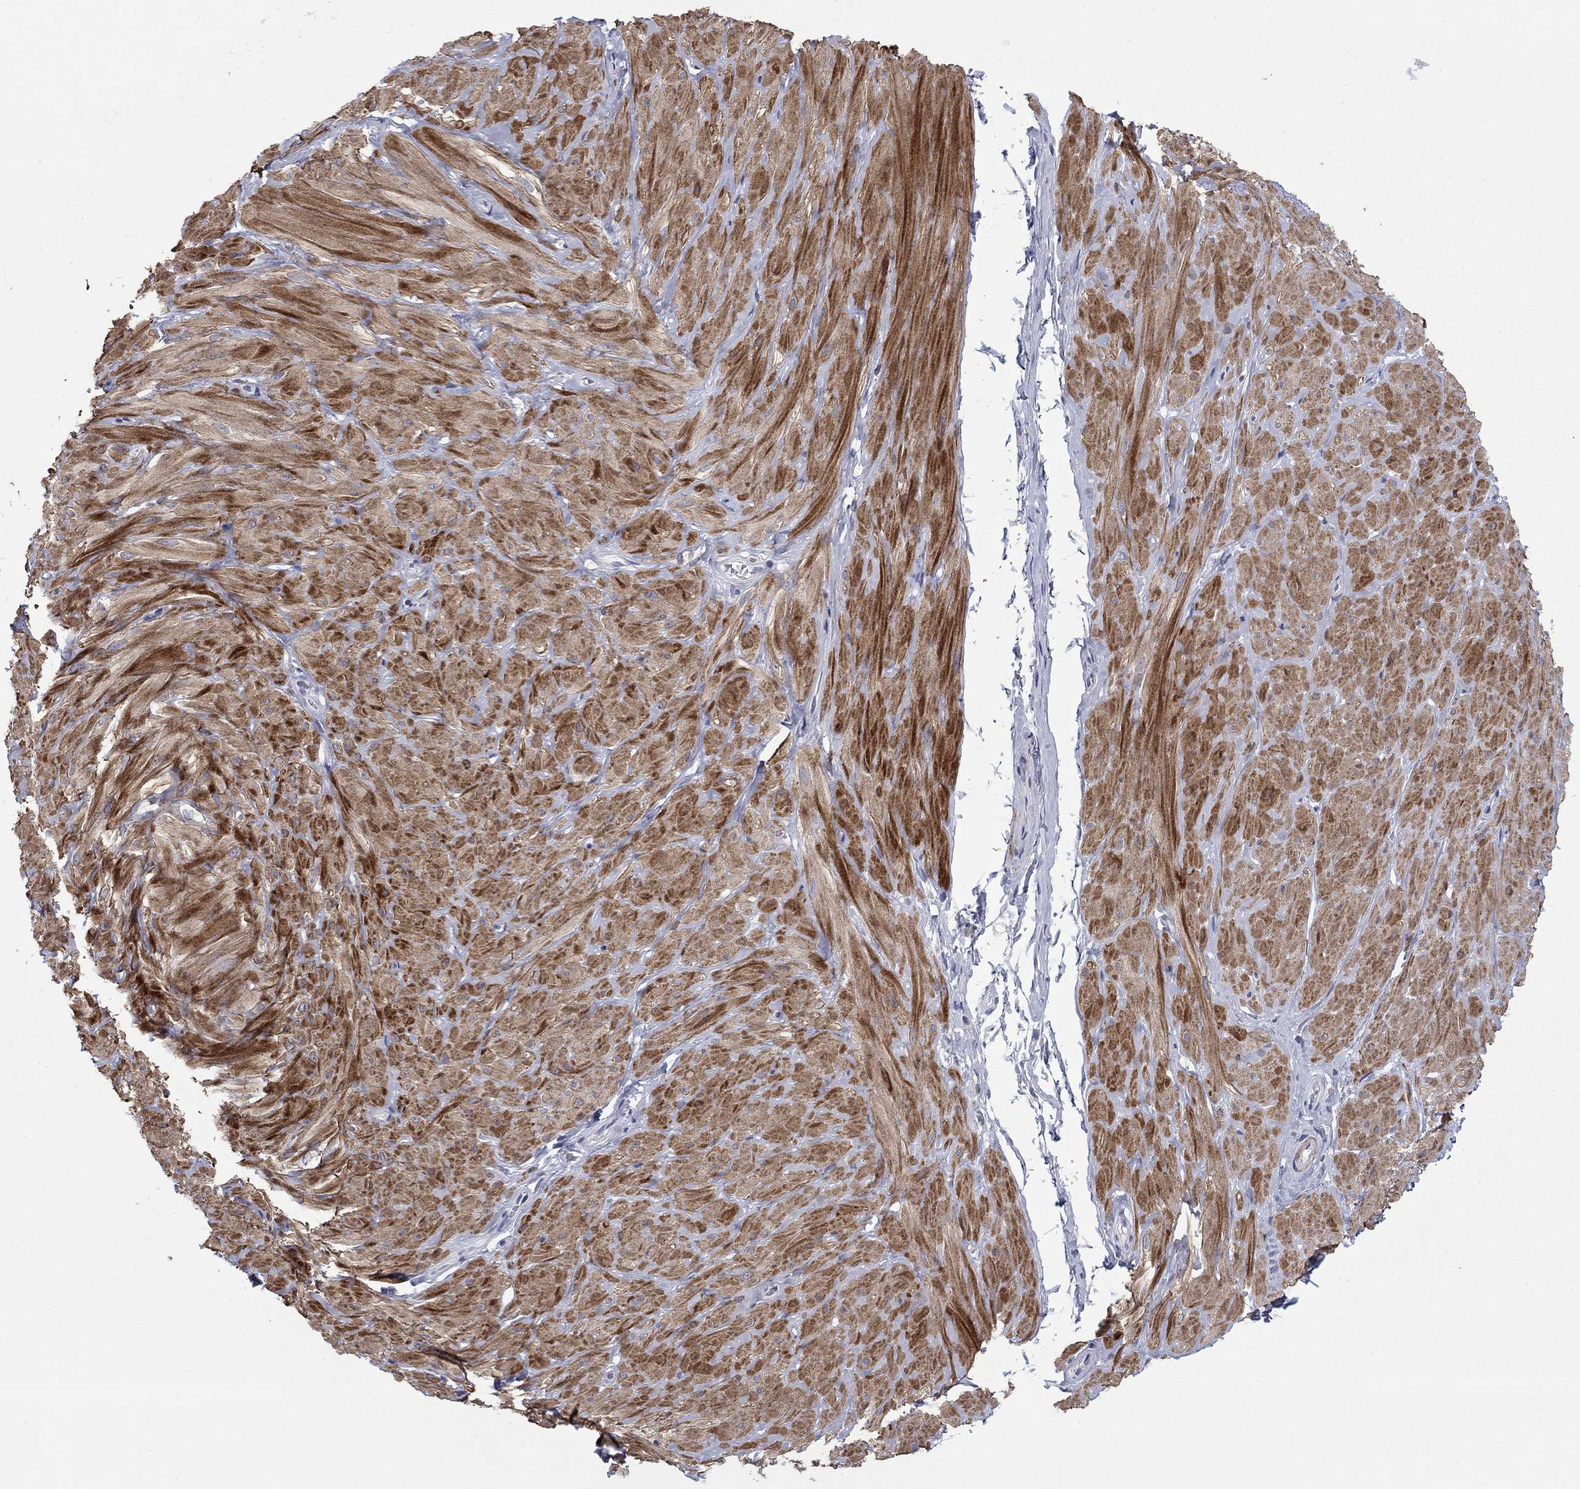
{"staining": {"intensity": "negative", "quantity": "none", "location": "none"}, "tissue": "adipose tissue", "cell_type": "Adipocytes", "image_type": "normal", "snomed": [{"axis": "morphology", "description": "Normal tissue, NOS"}, {"axis": "topography", "description": "Smooth muscle"}, {"axis": "topography", "description": "Peripheral nerve tissue"}], "caption": "This is an IHC micrograph of benign adipose tissue. There is no staining in adipocytes.", "gene": "FRK", "patient": {"sex": "male", "age": 22}}